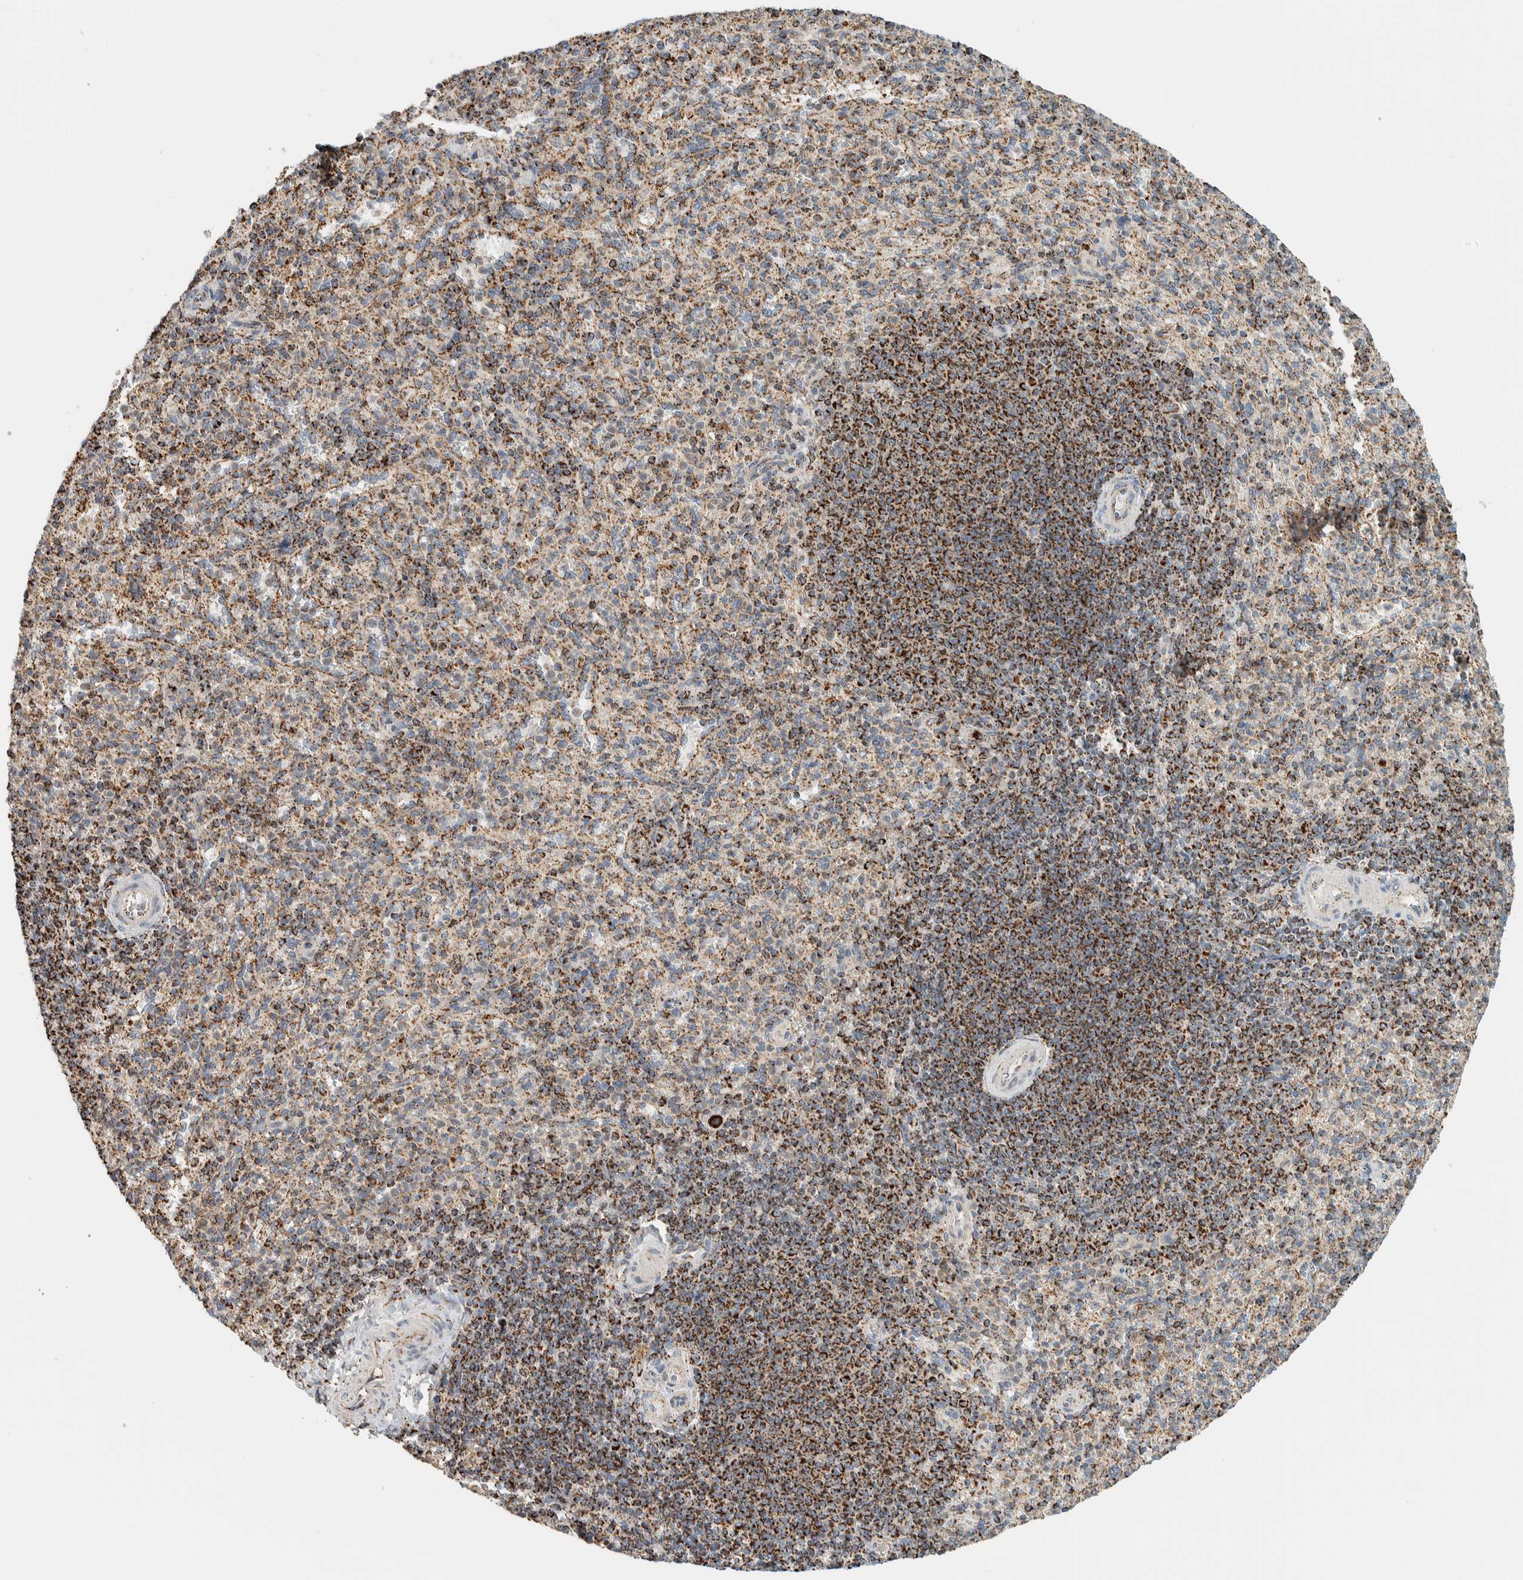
{"staining": {"intensity": "moderate", "quantity": ">75%", "location": "cytoplasmic/membranous"}, "tissue": "spleen", "cell_type": "Cells in red pulp", "image_type": "normal", "snomed": [{"axis": "morphology", "description": "Normal tissue, NOS"}, {"axis": "topography", "description": "Spleen"}], "caption": "Protein analysis of unremarkable spleen shows moderate cytoplasmic/membranous staining in about >75% of cells in red pulp. The protein is shown in brown color, while the nuclei are stained blue.", "gene": "ZNF454", "patient": {"sex": "male", "age": 36}}